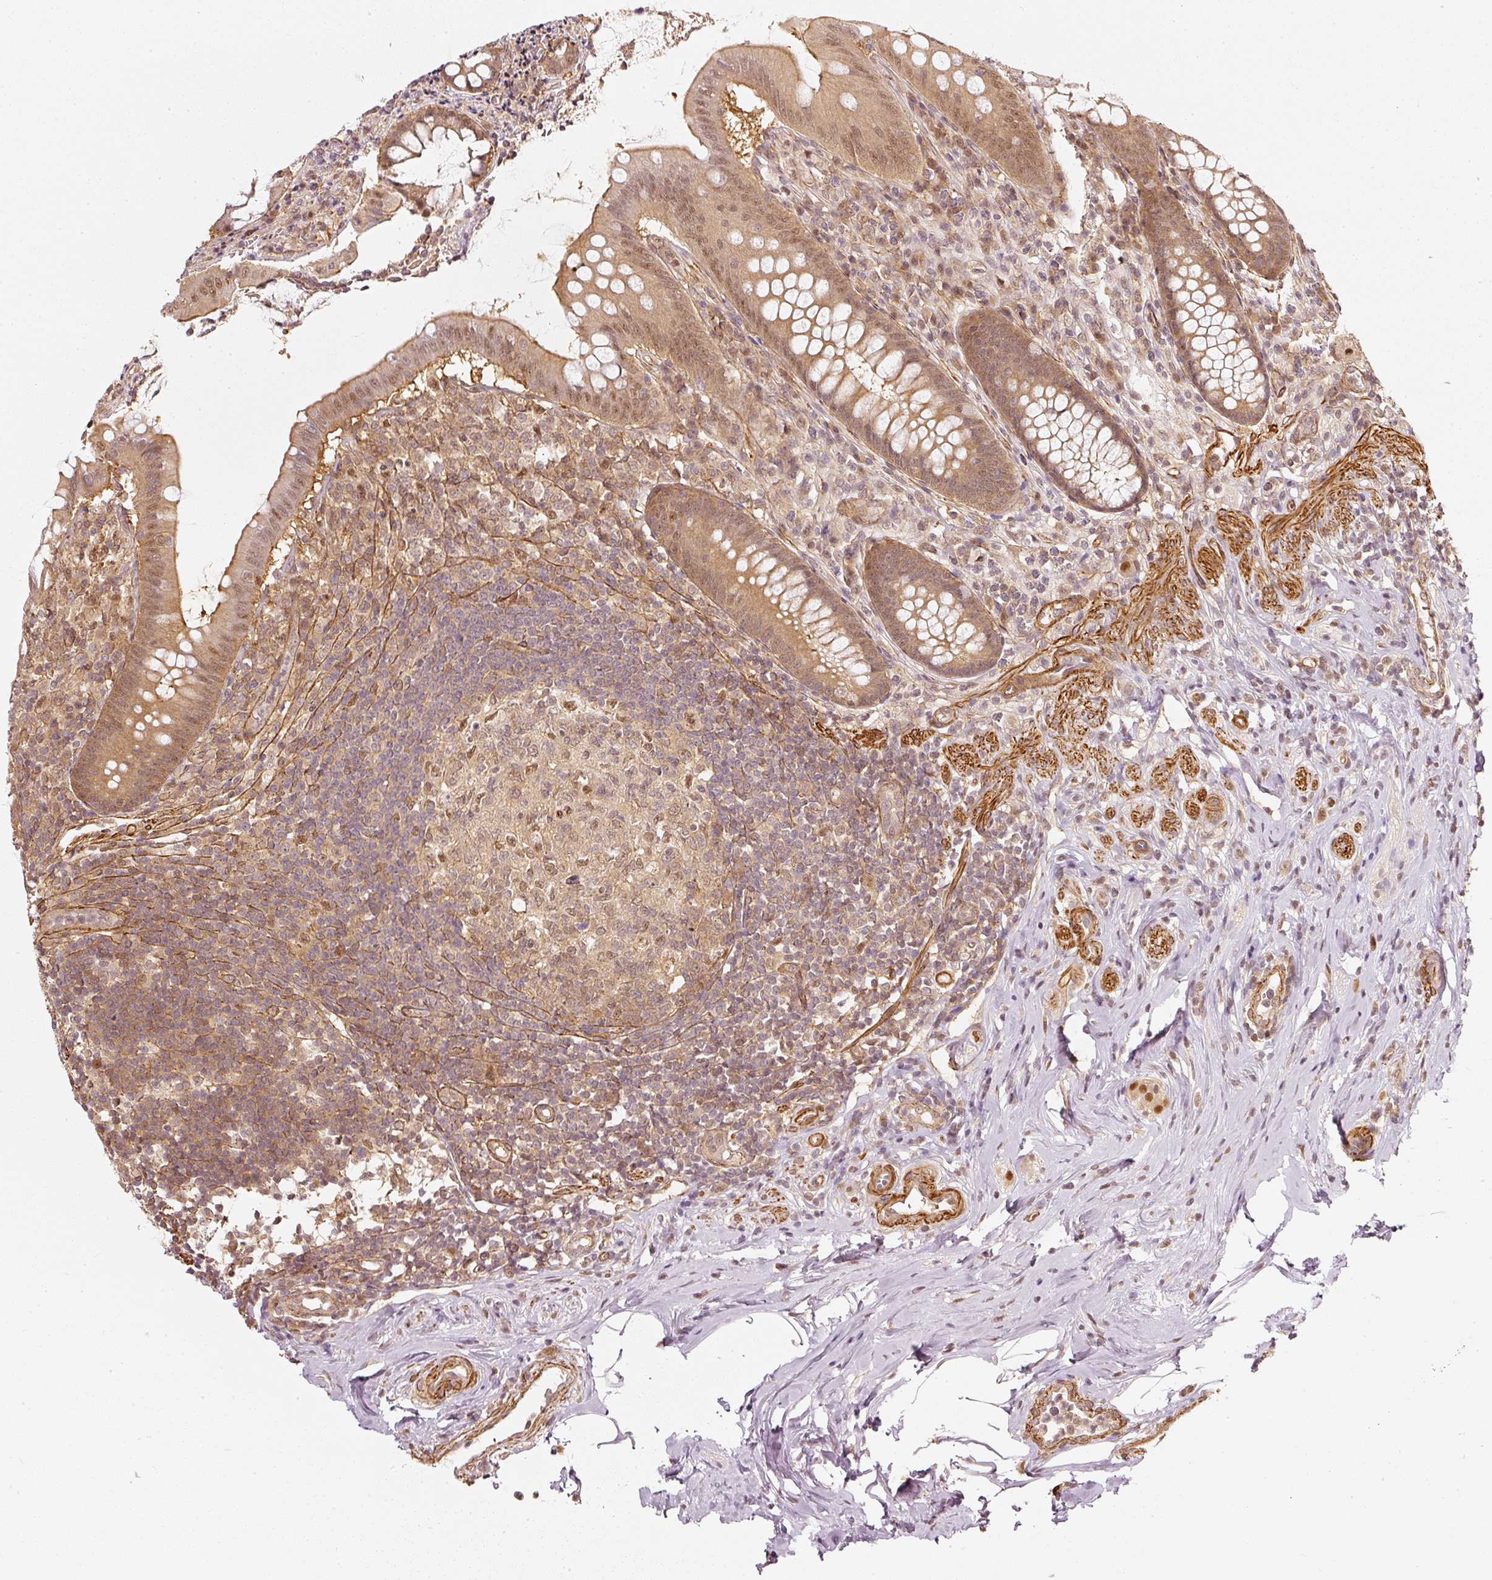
{"staining": {"intensity": "moderate", "quantity": ">75%", "location": "cytoplasmic/membranous,nuclear"}, "tissue": "appendix", "cell_type": "Glandular cells", "image_type": "normal", "snomed": [{"axis": "morphology", "description": "Normal tissue, NOS"}, {"axis": "topography", "description": "Appendix"}], "caption": "Brown immunohistochemical staining in unremarkable human appendix displays moderate cytoplasmic/membranous,nuclear expression in approximately >75% of glandular cells.", "gene": "PSMD1", "patient": {"sex": "female", "age": 51}}